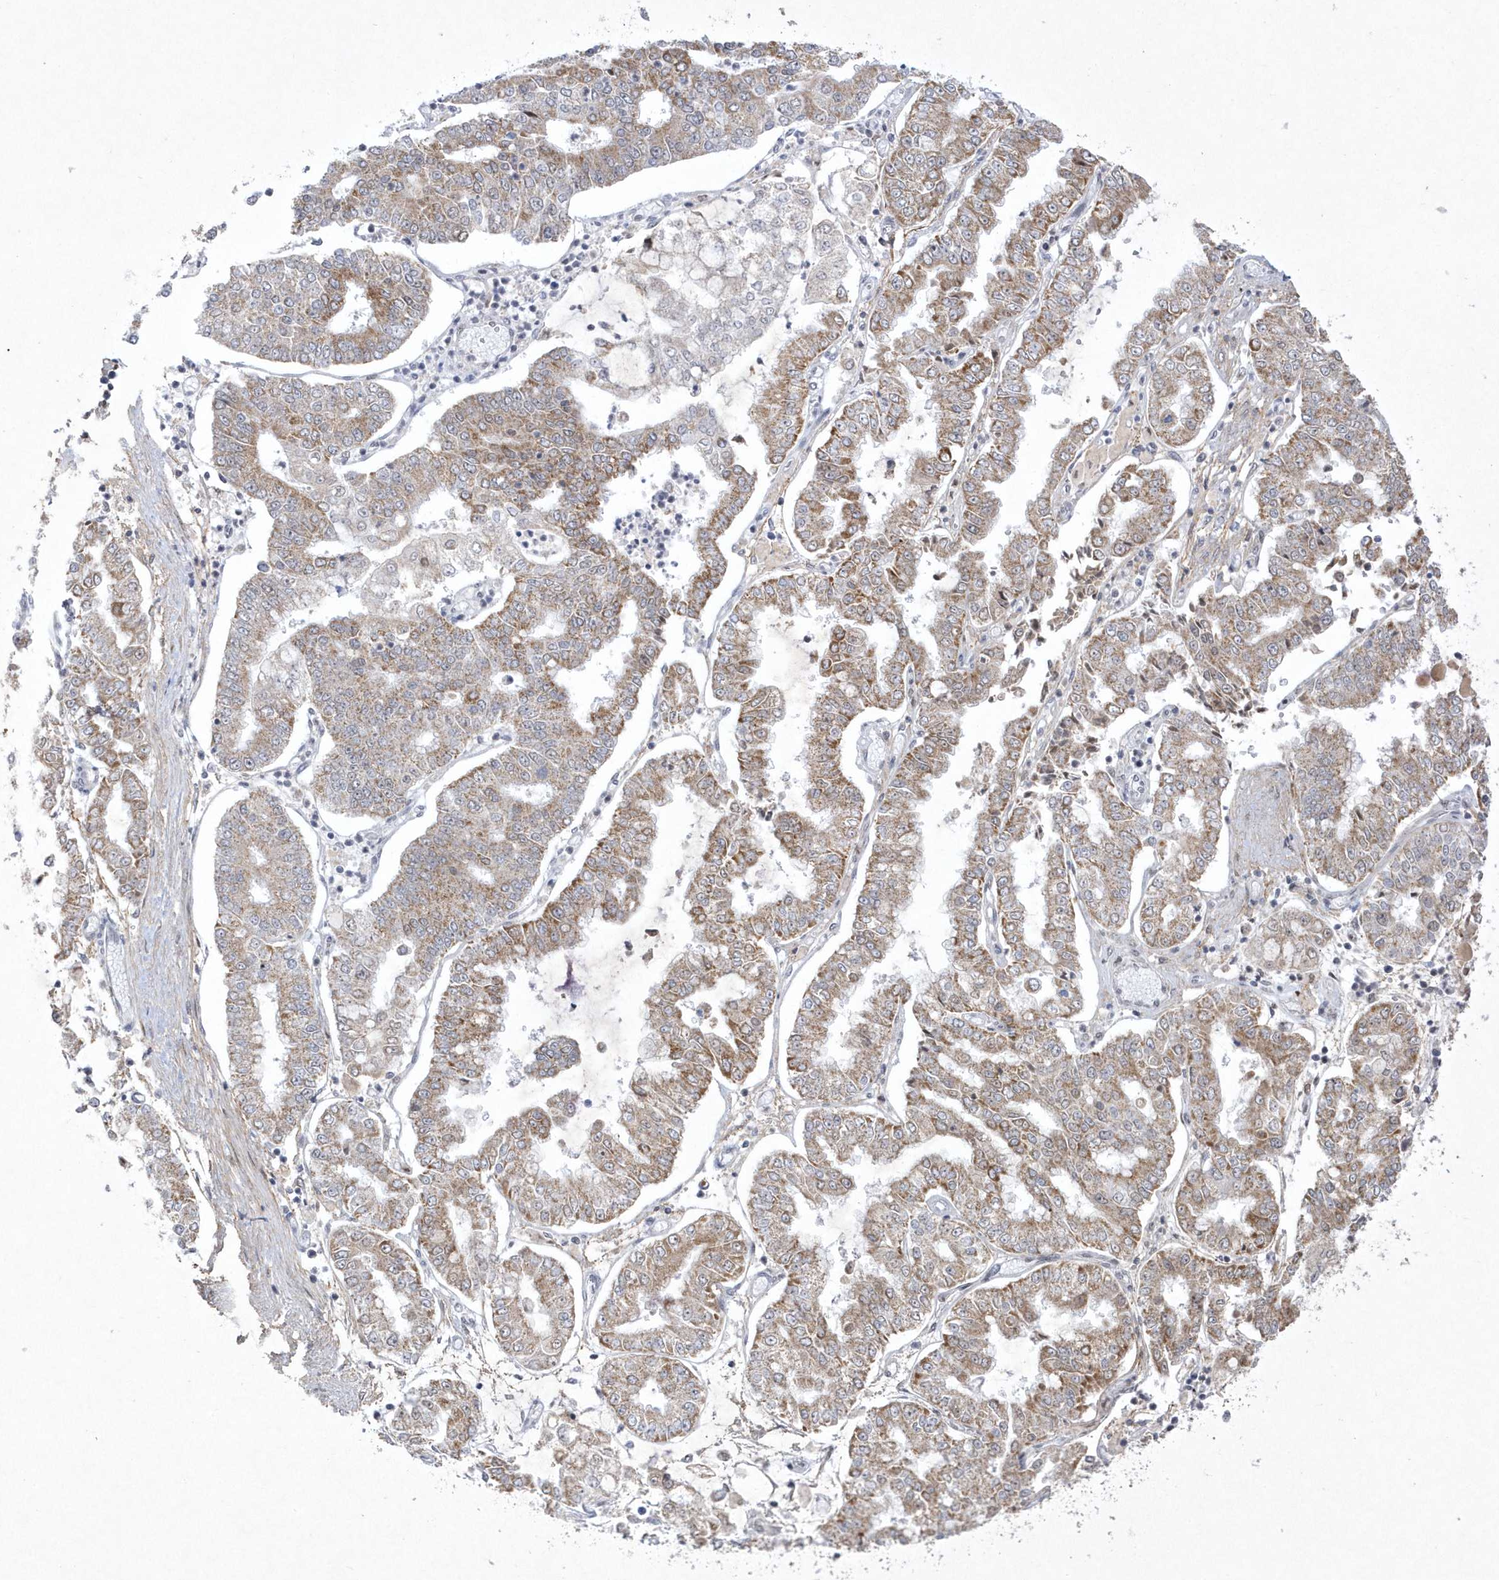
{"staining": {"intensity": "moderate", "quantity": "25%-75%", "location": "cytoplasmic/membranous"}, "tissue": "stomach cancer", "cell_type": "Tumor cells", "image_type": "cancer", "snomed": [{"axis": "morphology", "description": "Adenocarcinoma, NOS"}, {"axis": "topography", "description": "Stomach"}], "caption": "Immunohistochemistry (IHC) of stomach adenocarcinoma reveals medium levels of moderate cytoplasmic/membranous positivity in approximately 25%-75% of tumor cells.", "gene": "CPSF3", "patient": {"sex": "male", "age": 76}}